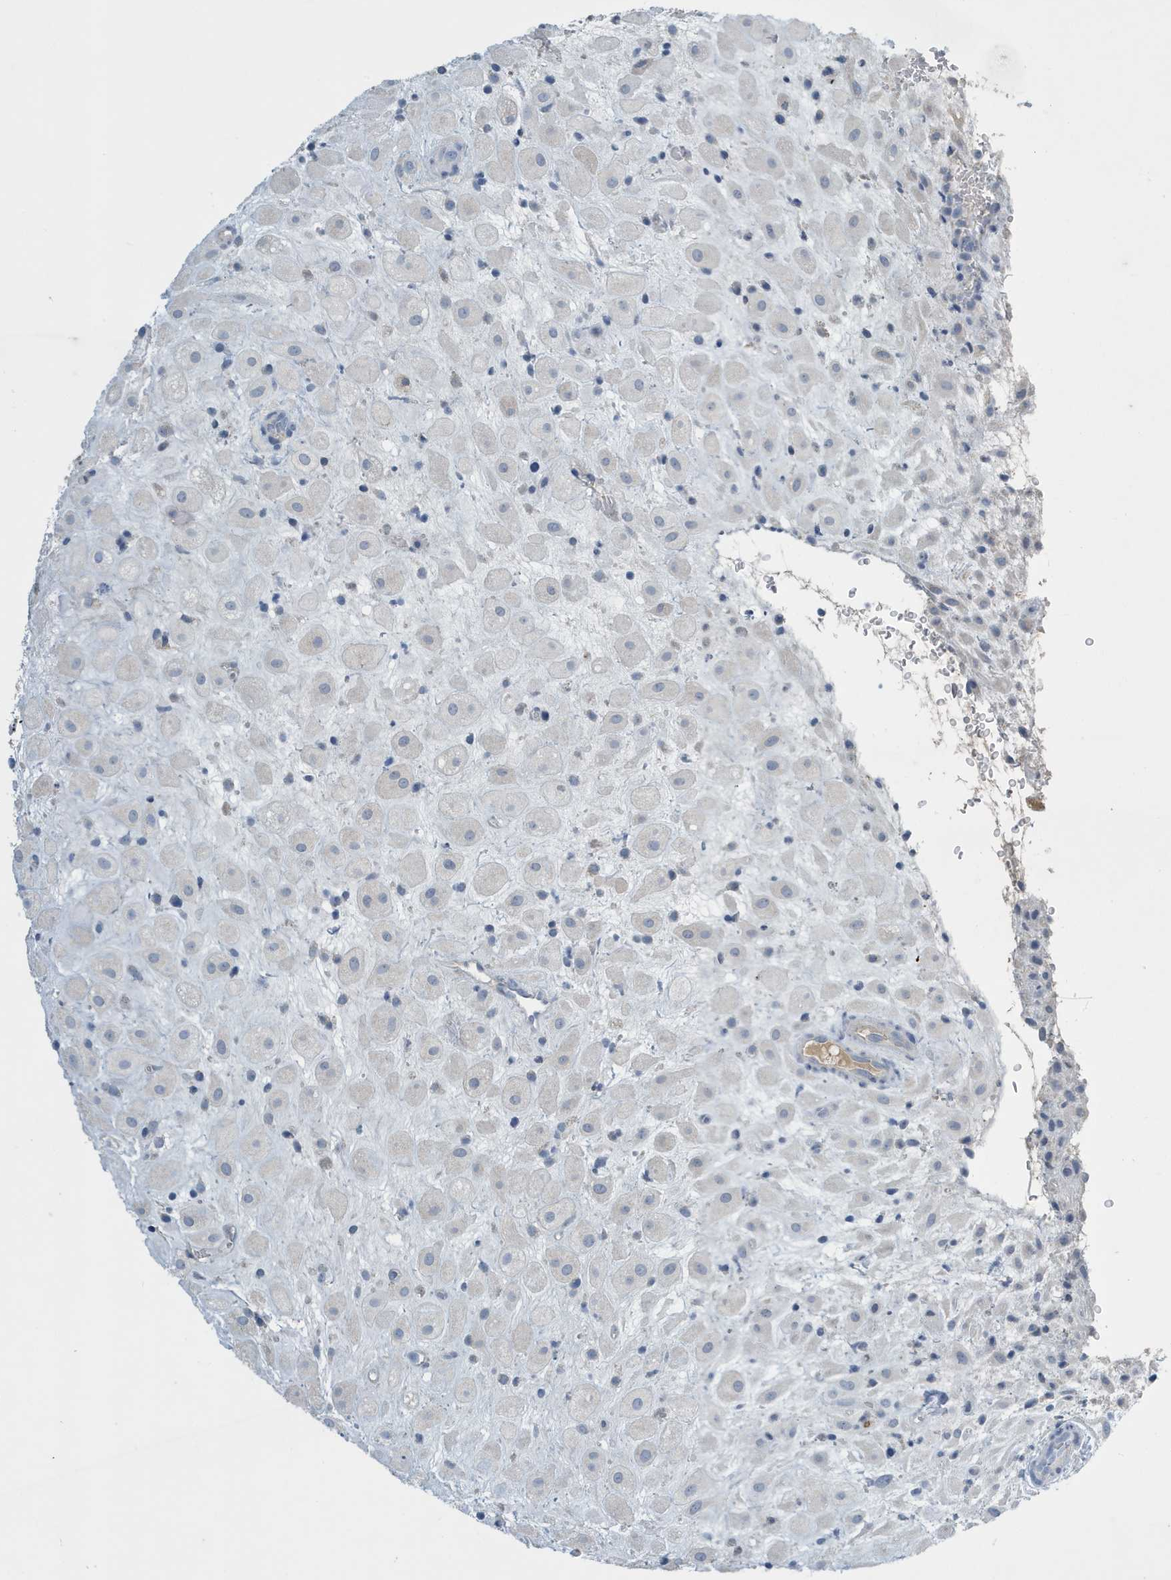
{"staining": {"intensity": "negative", "quantity": "none", "location": "none"}, "tissue": "placenta", "cell_type": "Decidual cells", "image_type": "normal", "snomed": [{"axis": "morphology", "description": "Normal tissue, NOS"}, {"axis": "topography", "description": "Placenta"}], "caption": "Immunohistochemical staining of unremarkable human placenta shows no significant staining in decidual cells. (IHC, brightfield microscopy, high magnification).", "gene": "UGT2B4", "patient": {"sex": "female", "age": 35}}